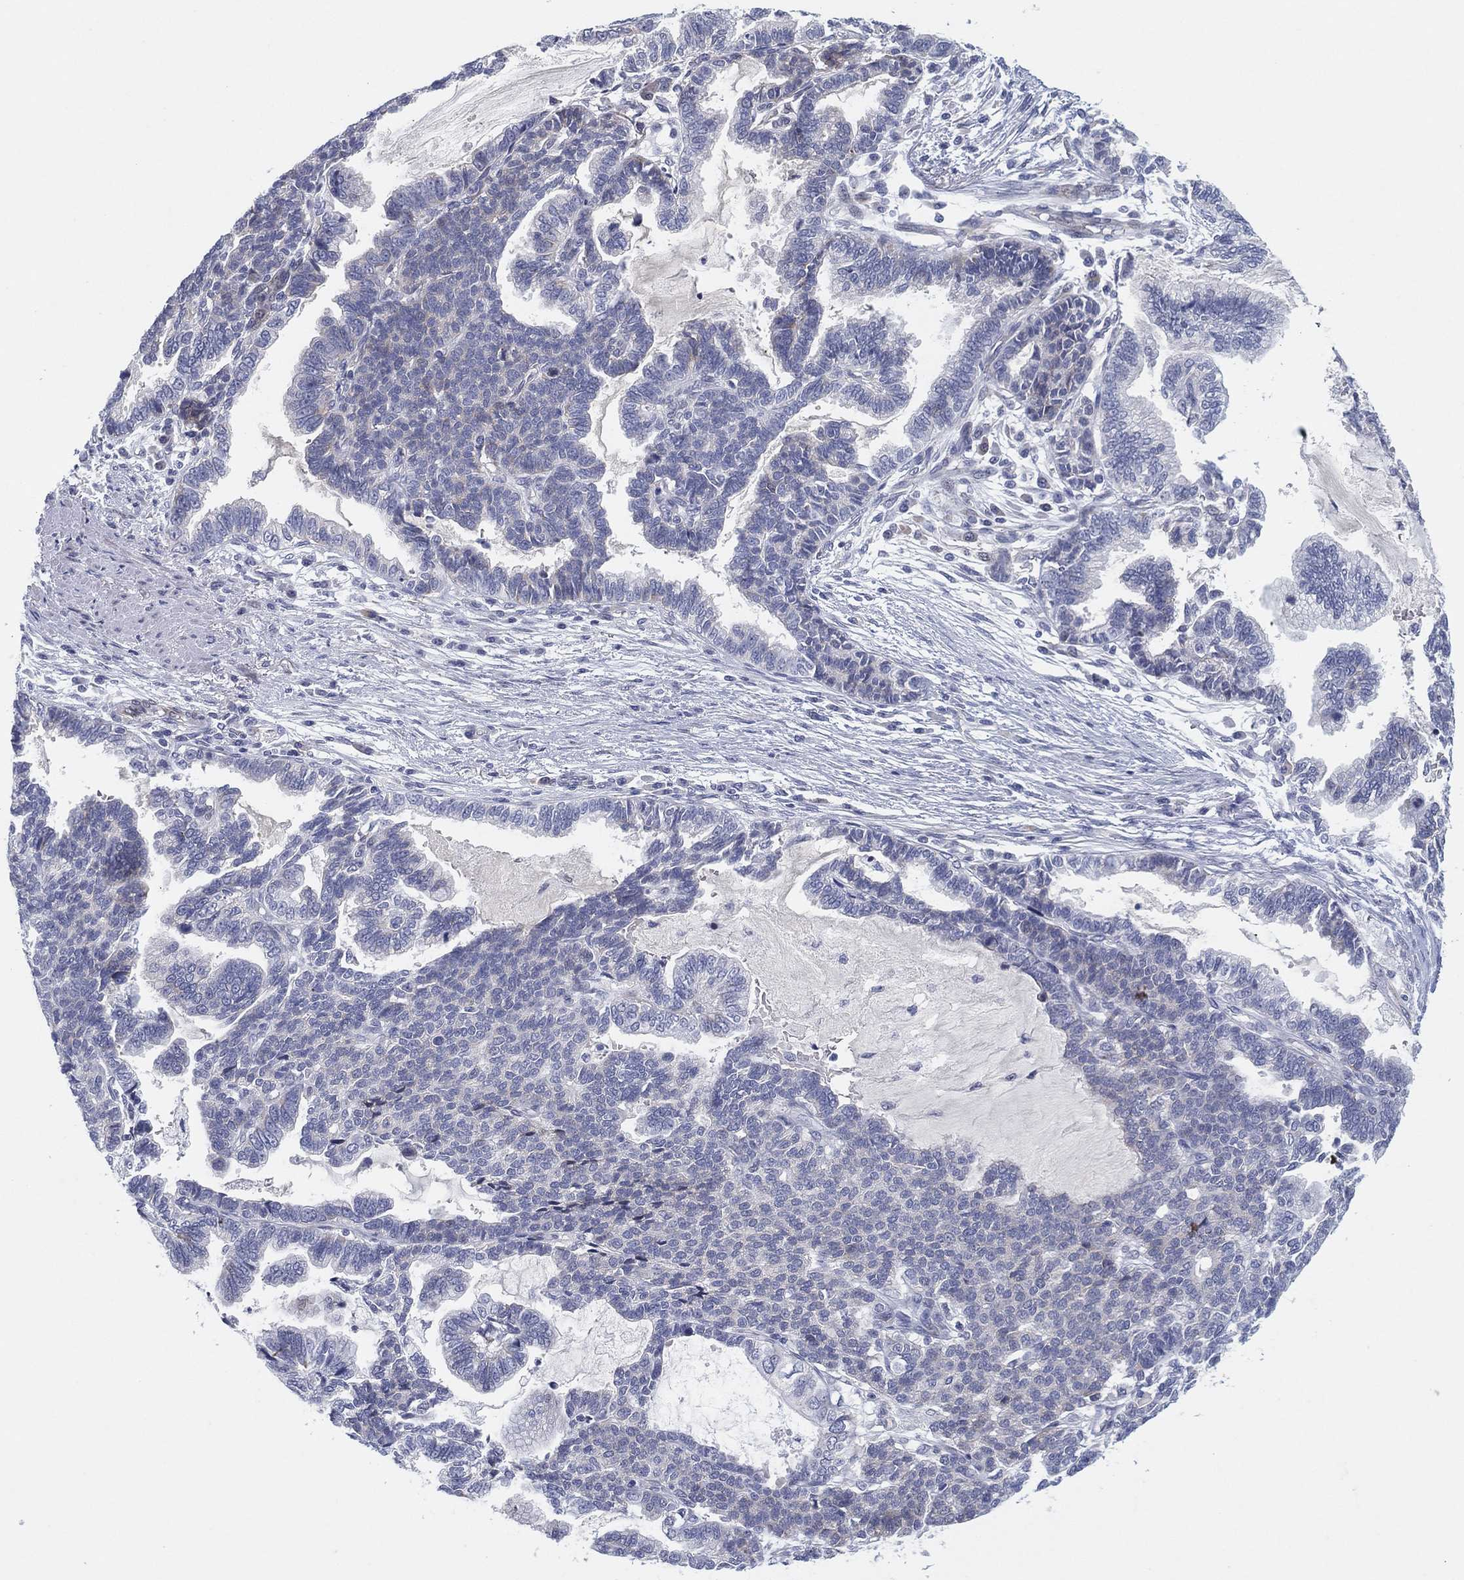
{"staining": {"intensity": "negative", "quantity": "none", "location": "none"}, "tissue": "stomach cancer", "cell_type": "Tumor cells", "image_type": "cancer", "snomed": [{"axis": "morphology", "description": "Adenocarcinoma, NOS"}, {"axis": "topography", "description": "Stomach"}], "caption": "Adenocarcinoma (stomach) was stained to show a protein in brown. There is no significant positivity in tumor cells.", "gene": "HEATR4", "patient": {"sex": "male", "age": 83}}